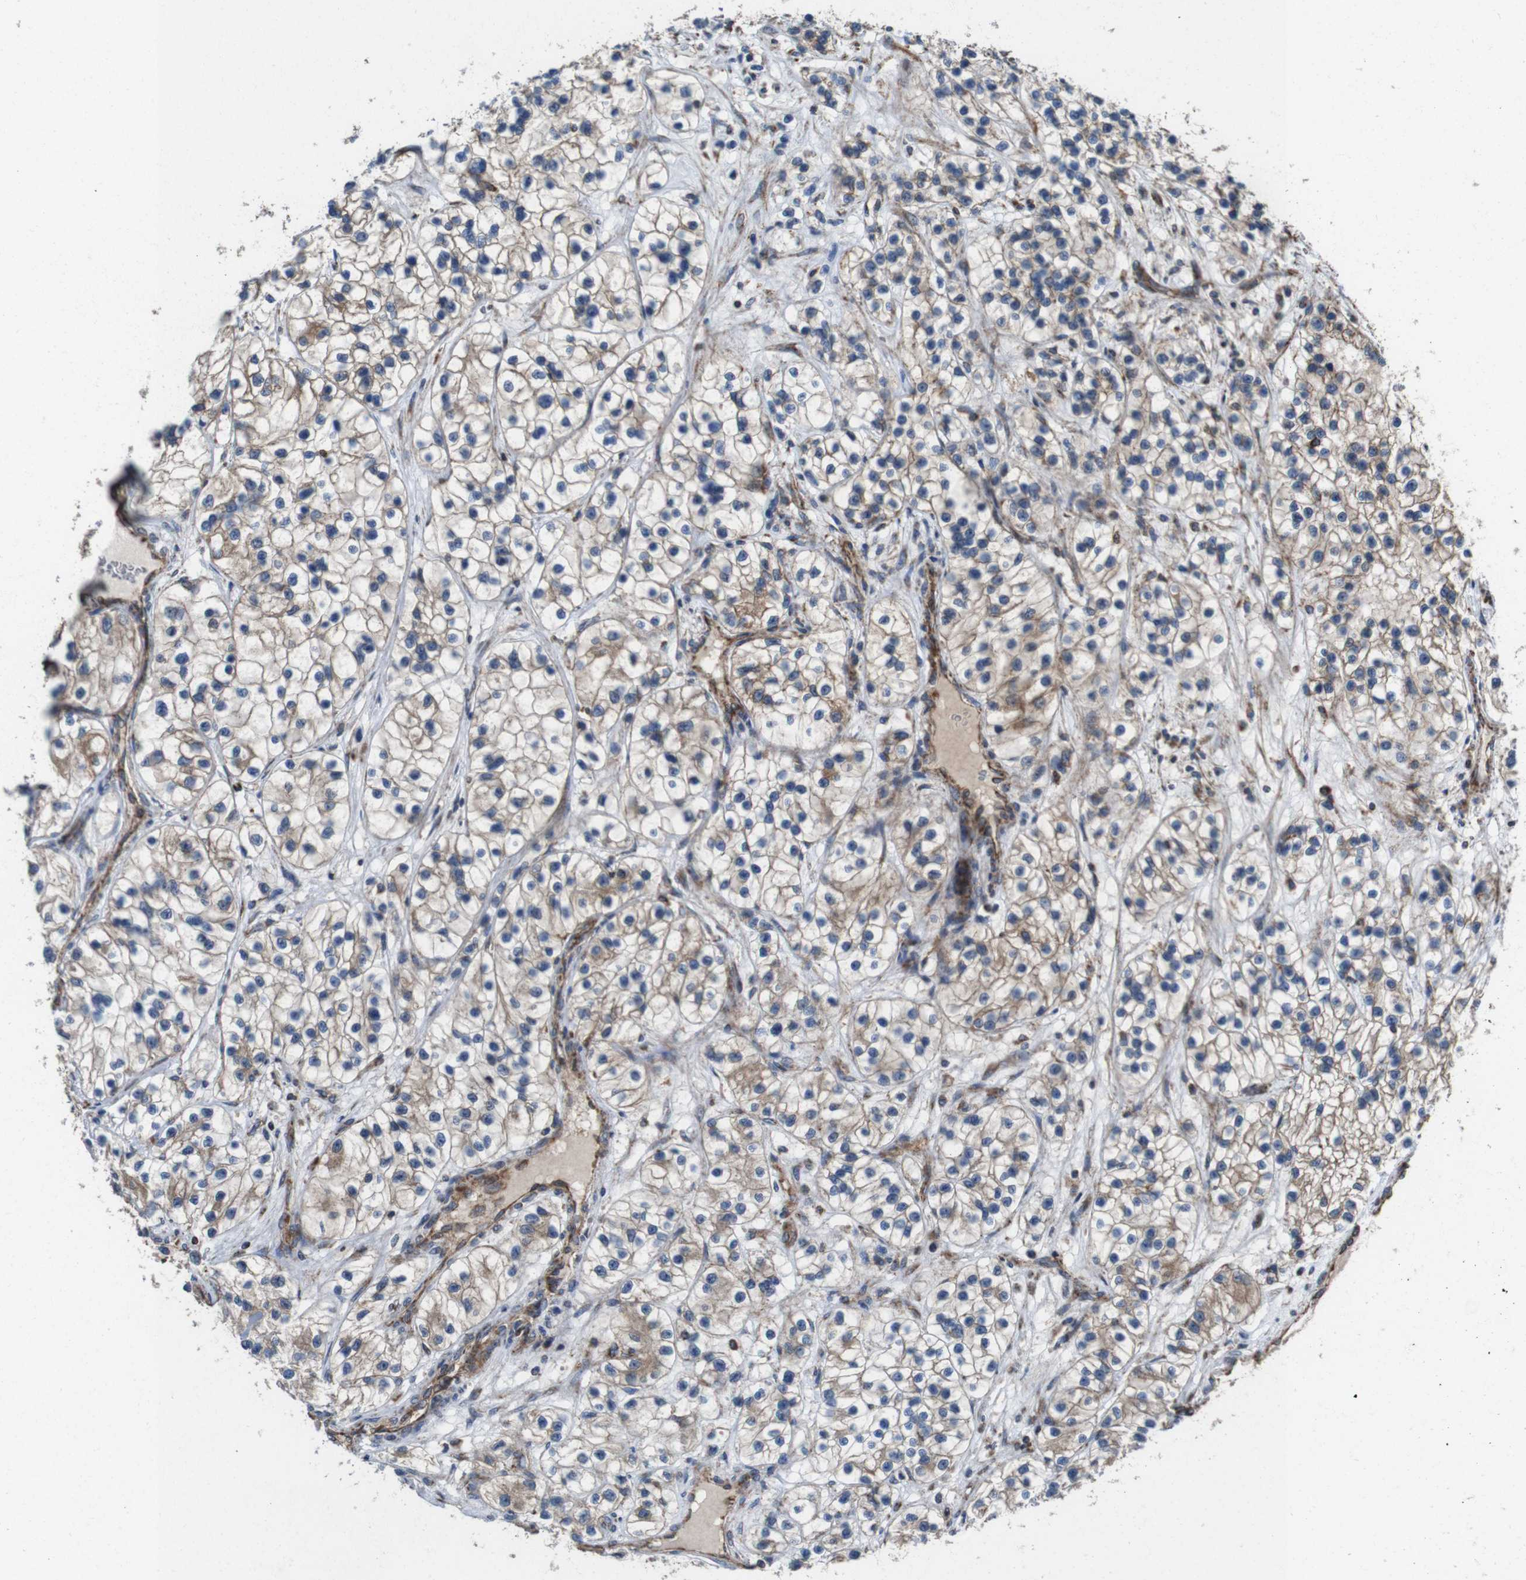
{"staining": {"intensity": "weak", "quantity": "<25%", "location": "cytoplasmic/membranous"}, "tissue": "renal cancer", "cell_type": "Tumor cells", "image_type": "cancer", "snomed": [{"axis": "morphology", "description": "Adenocarcinoma, NOS"}, {"axis": "topography", "description": "Kidney"}], "caption": "Photomicrograph shows no protein expression in tumor cells of adenocarcinoma (renal) tissue.", "gene": "HK1", "patient": {"sex": "female", "age": 57}}